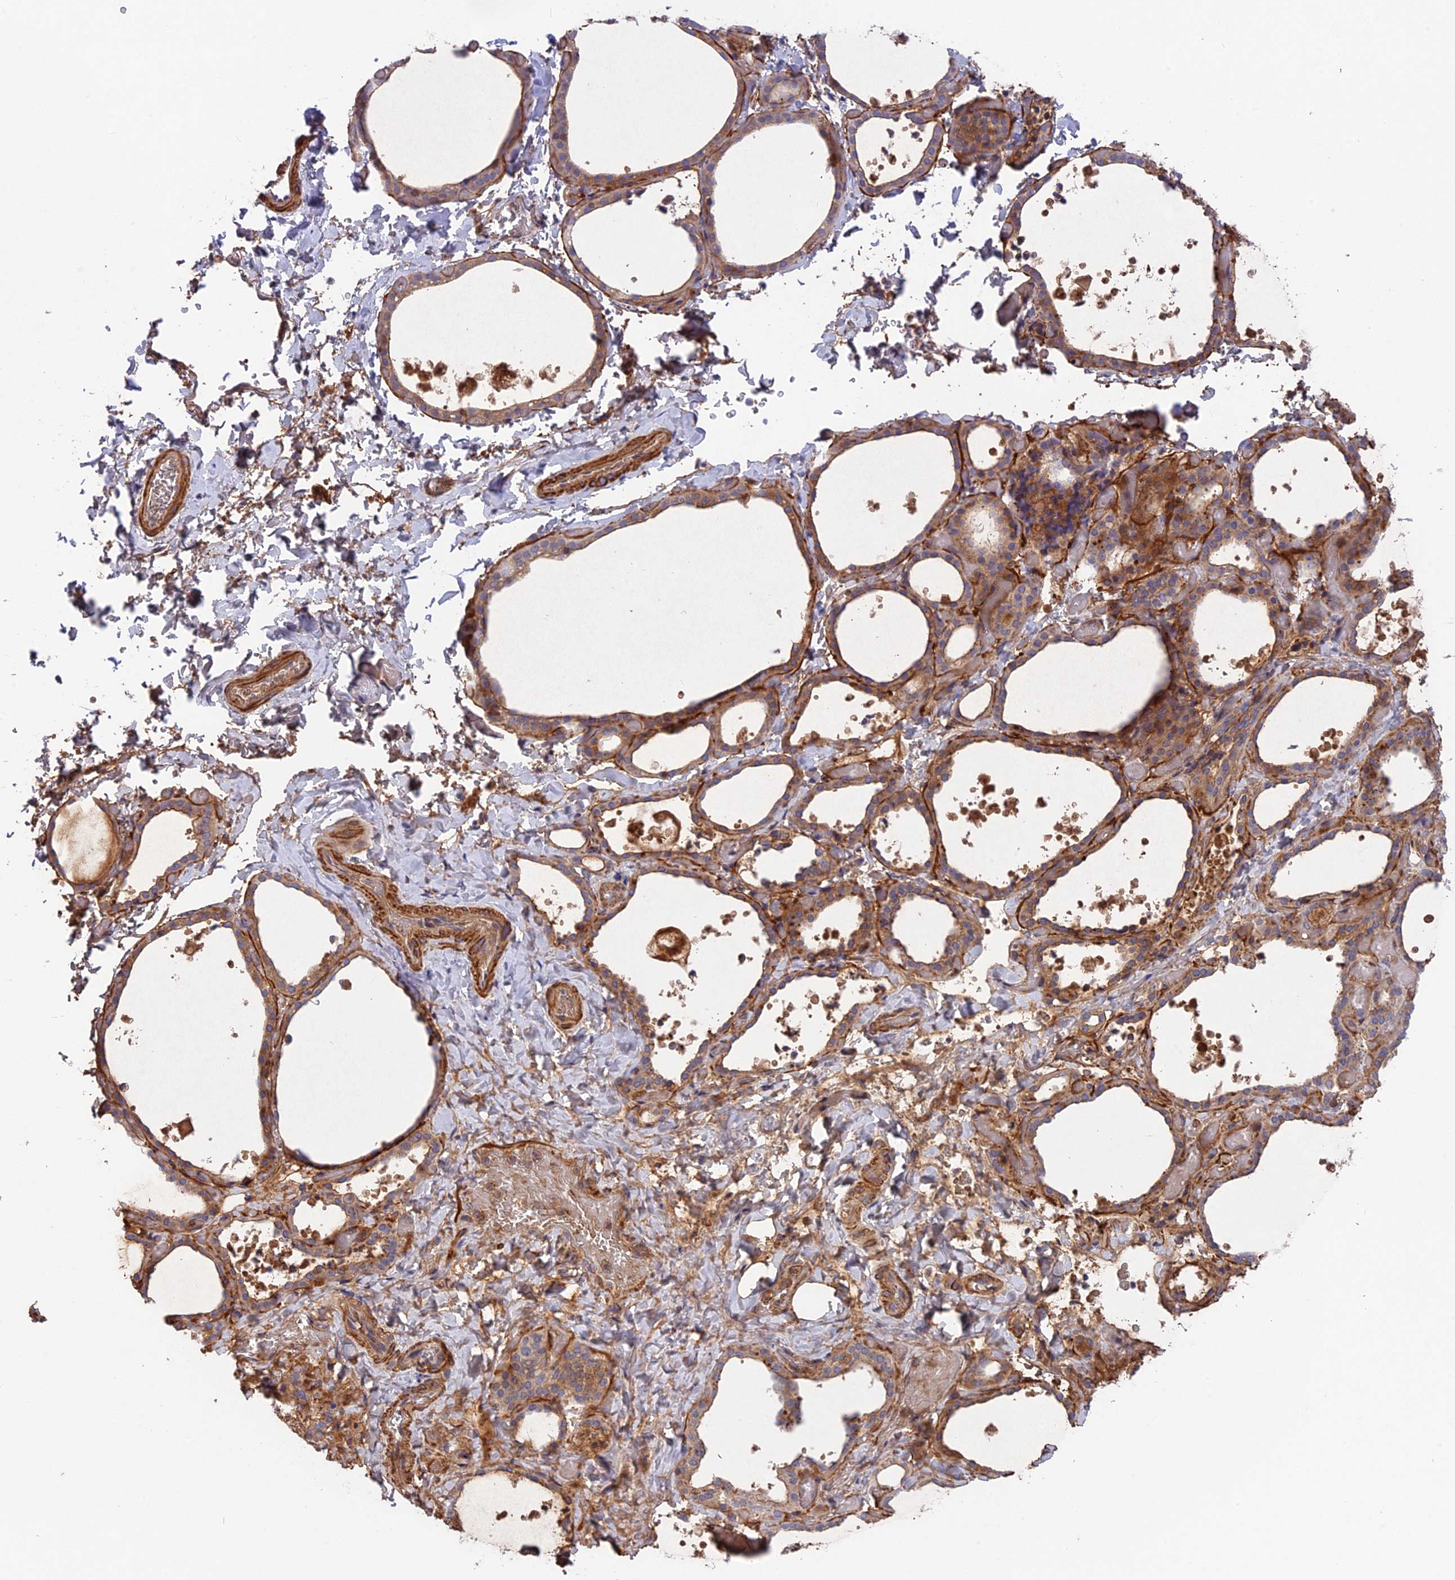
{"staining": {"intensity": "moderate", "quantity": ">75%", "location": "cytoplasmic/membranous"}, "tissue": "thyroid gland", "cell_type": "Glandular cells", "image_type": "normal", "snomed": [{"axis": "morphology", "description": "Normal tissue, NOS"}, {"axis": "topography", "description": "Thyroid gland"}], "caption": "This photomicrograph reveals immunohistochemistry (IHC) staining of unremarkable thyroid gland, with medium moderate cytoplasmic/membranous positivity in about >75% of glandular cells.", "gene": "CPNE7", "patient": {"sex": "female", "age": 44}}